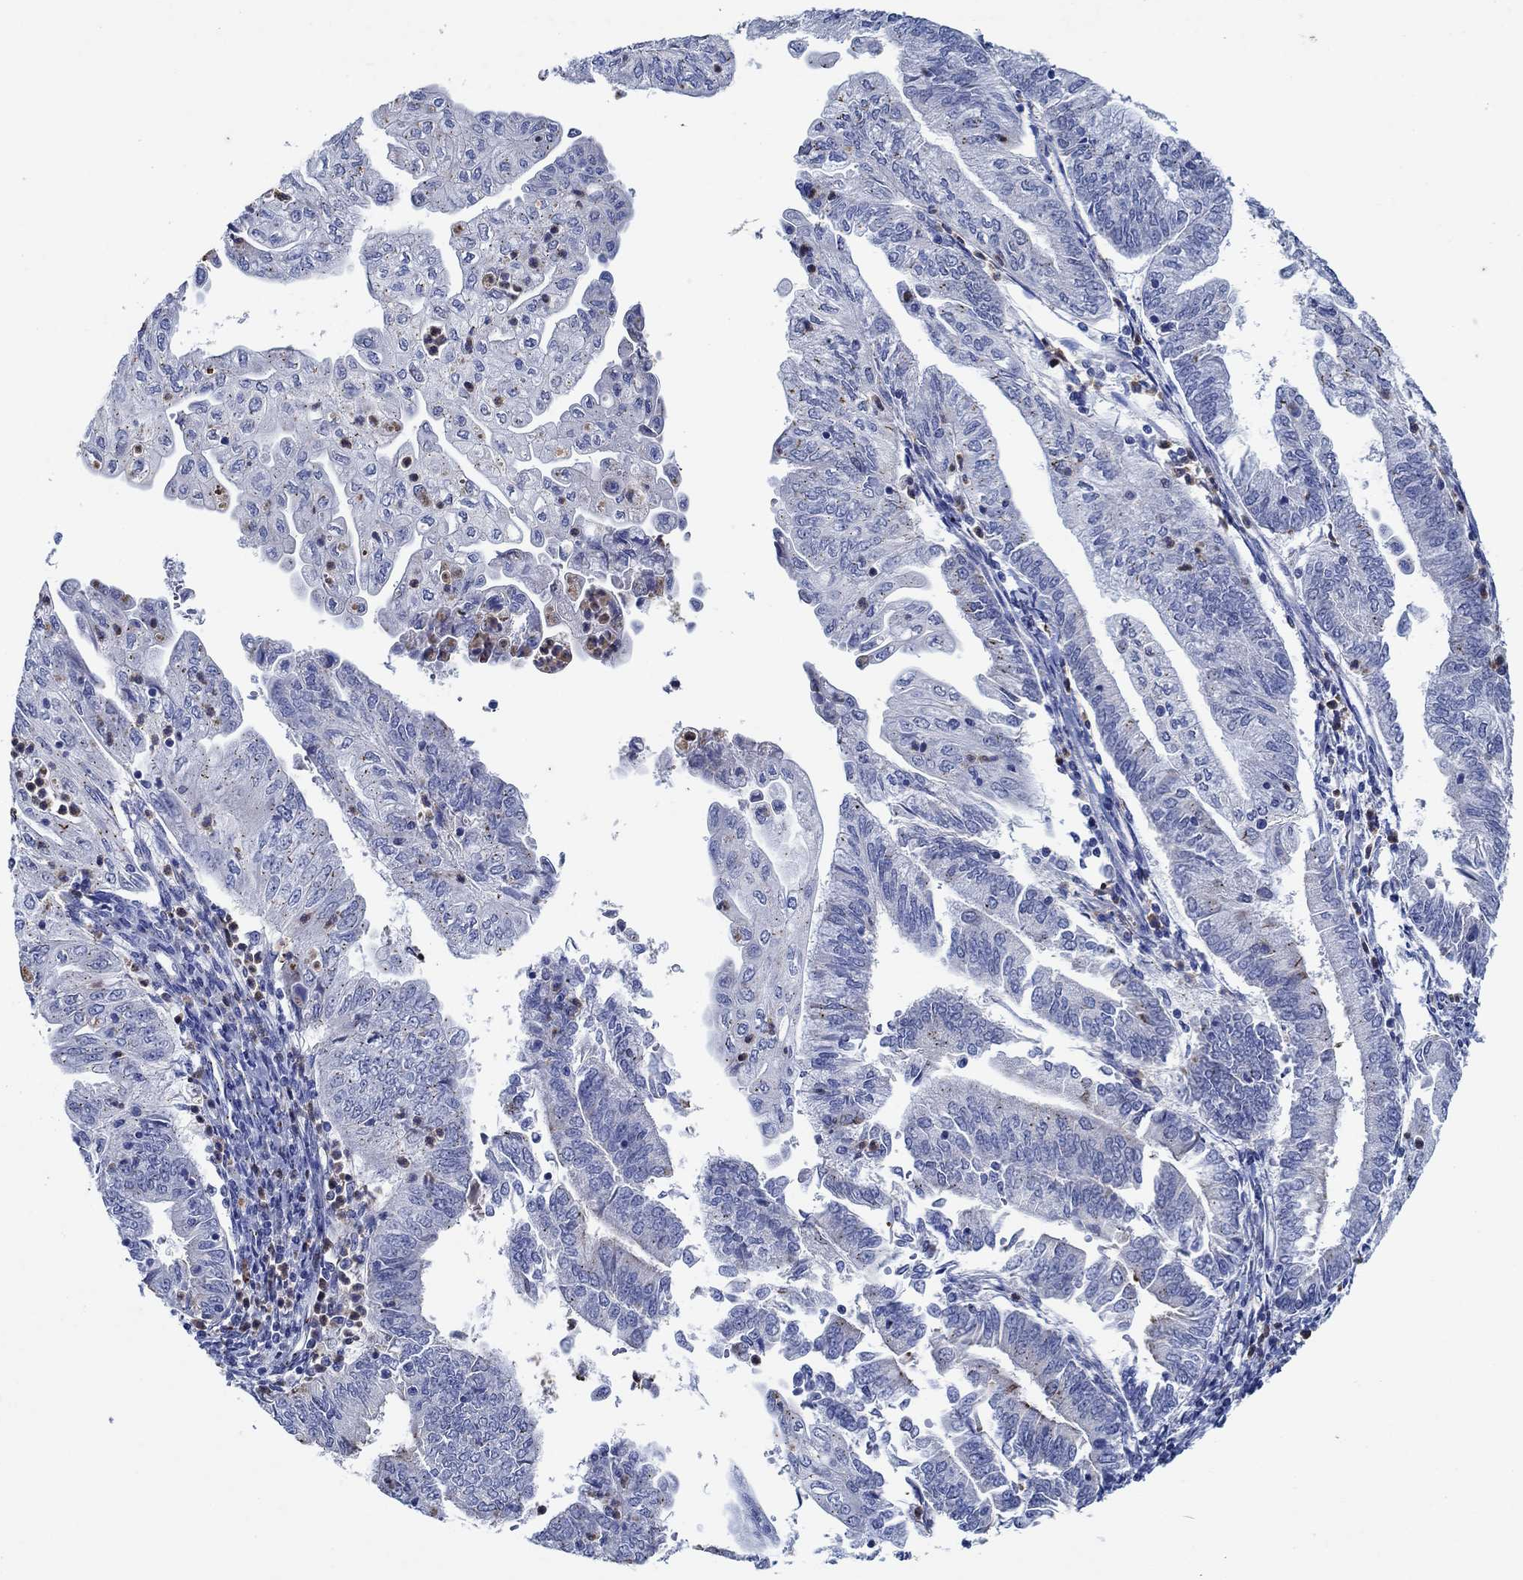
{"staining": {"intensity": "negative", "quantity": "none", "location": "none"}, "tissue": "endometrial cancer", "cell_type": "Tumor cells", "image_type": "cancer", "snomed": [{"axis": "morphology", "description": "Adenocarcinoma, NOS"}, {"axis": "topography", "description": "Endometrium"}], "caption": "Adenocarcinoma (endometrial) stained for a protein using immunohistochemistry (IHC) reveals no expression tumor cells.", "gene": "CPM", "patient": {"sex": "female", "age": 55}}